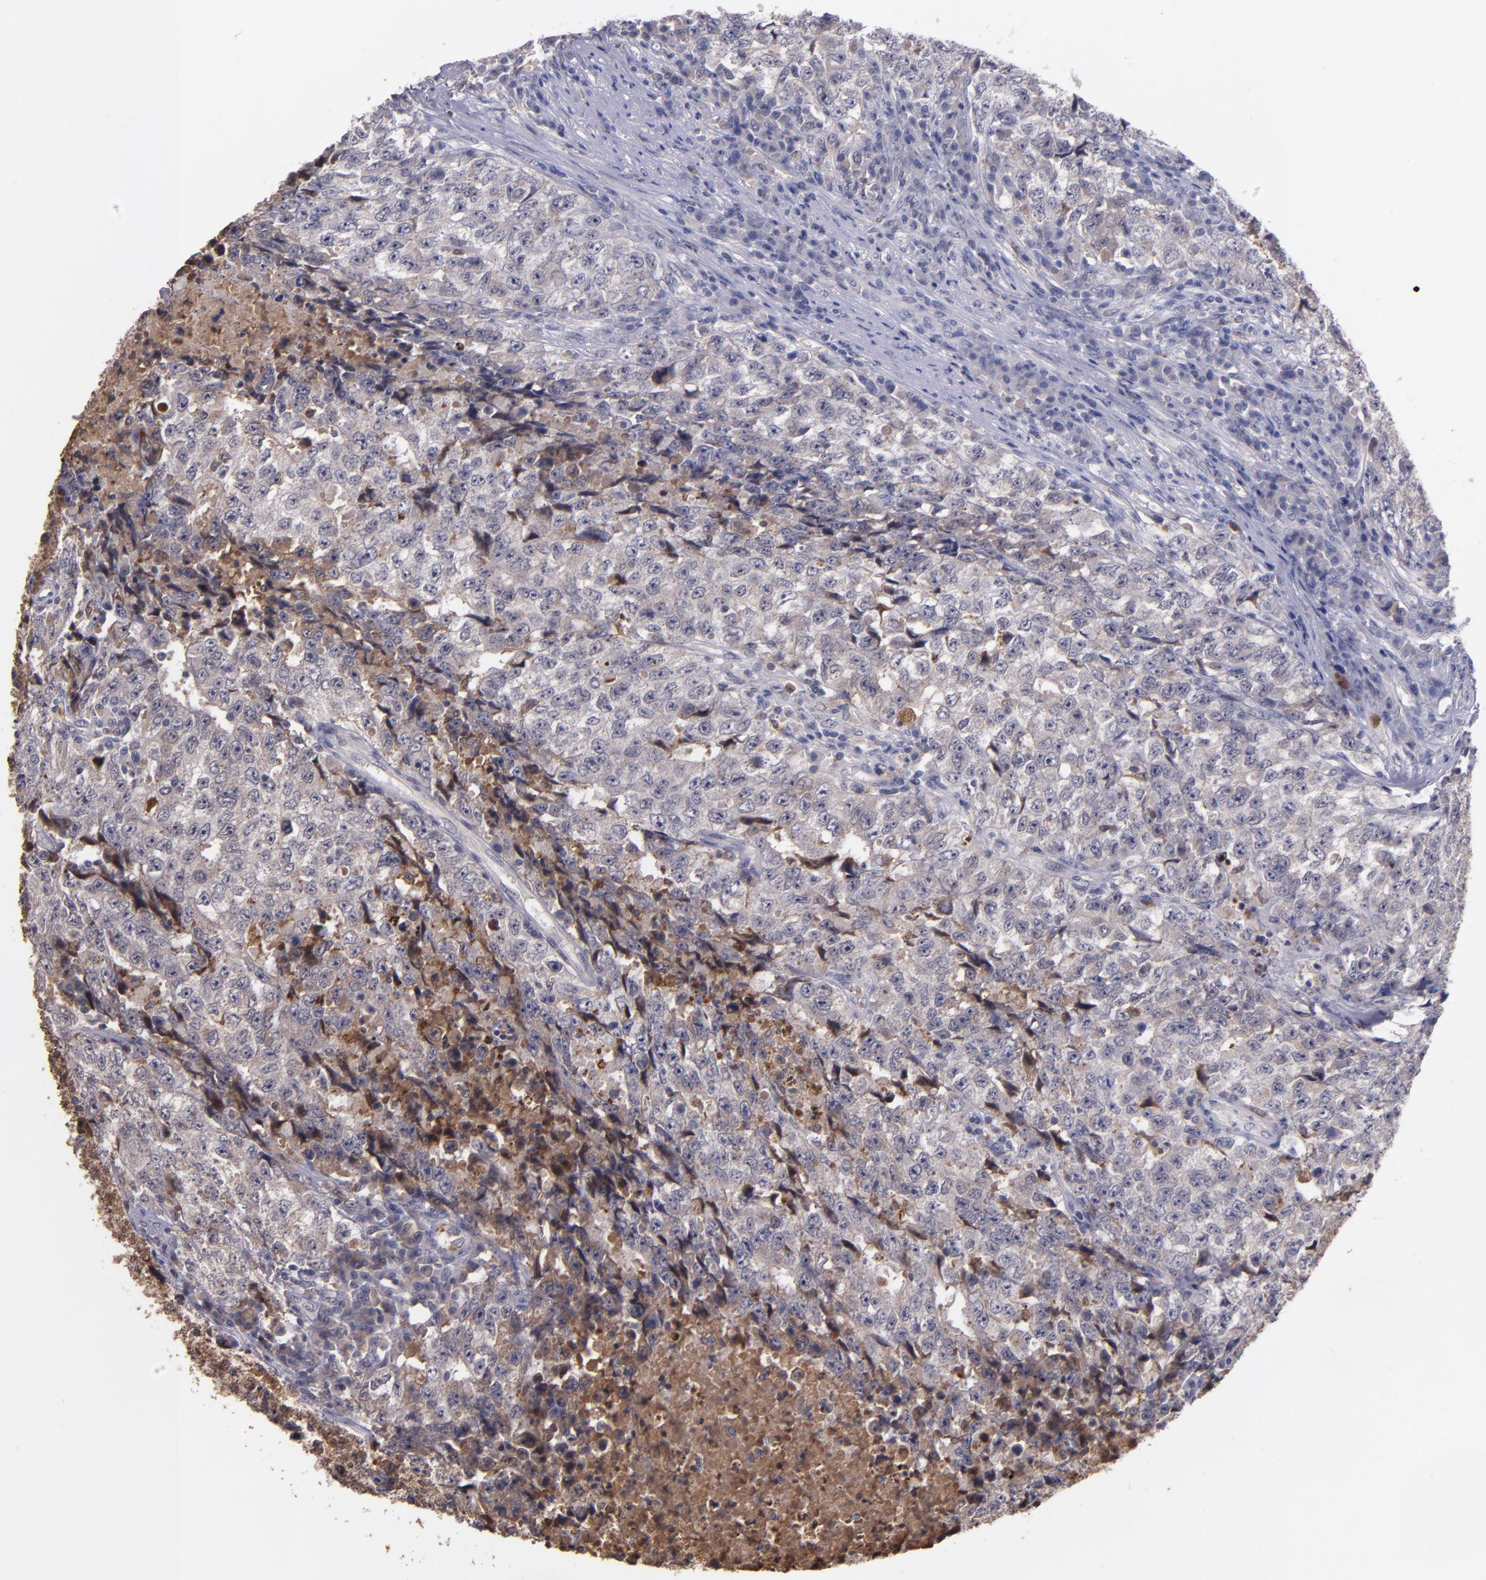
{"staining": {"intensity": "weak", "quantity": "25%-75%", "location": "cytoplasmic/membranous"}, "tissue": "testis cancer", "cell_type": "Tumor cells", "image_type": "cancer", "snomed": [{"axis": "morphology", "description": "Necrosis, NOS"}, {"axis": "morphology", "description": "Carcinoma, Embryonal, NOS"}, {"axis": "topography", "description": "Testis"}], "caption": "Immunohistochemistry (IHC) photomicrograph of testis cancer stained for a protein (brown), which shows low levels of weak cytoplasmic/membranous expression in about 25%-75% of tumor cells.", "gene": "PTS", "patient": {"sex": "male", "age": 19}}